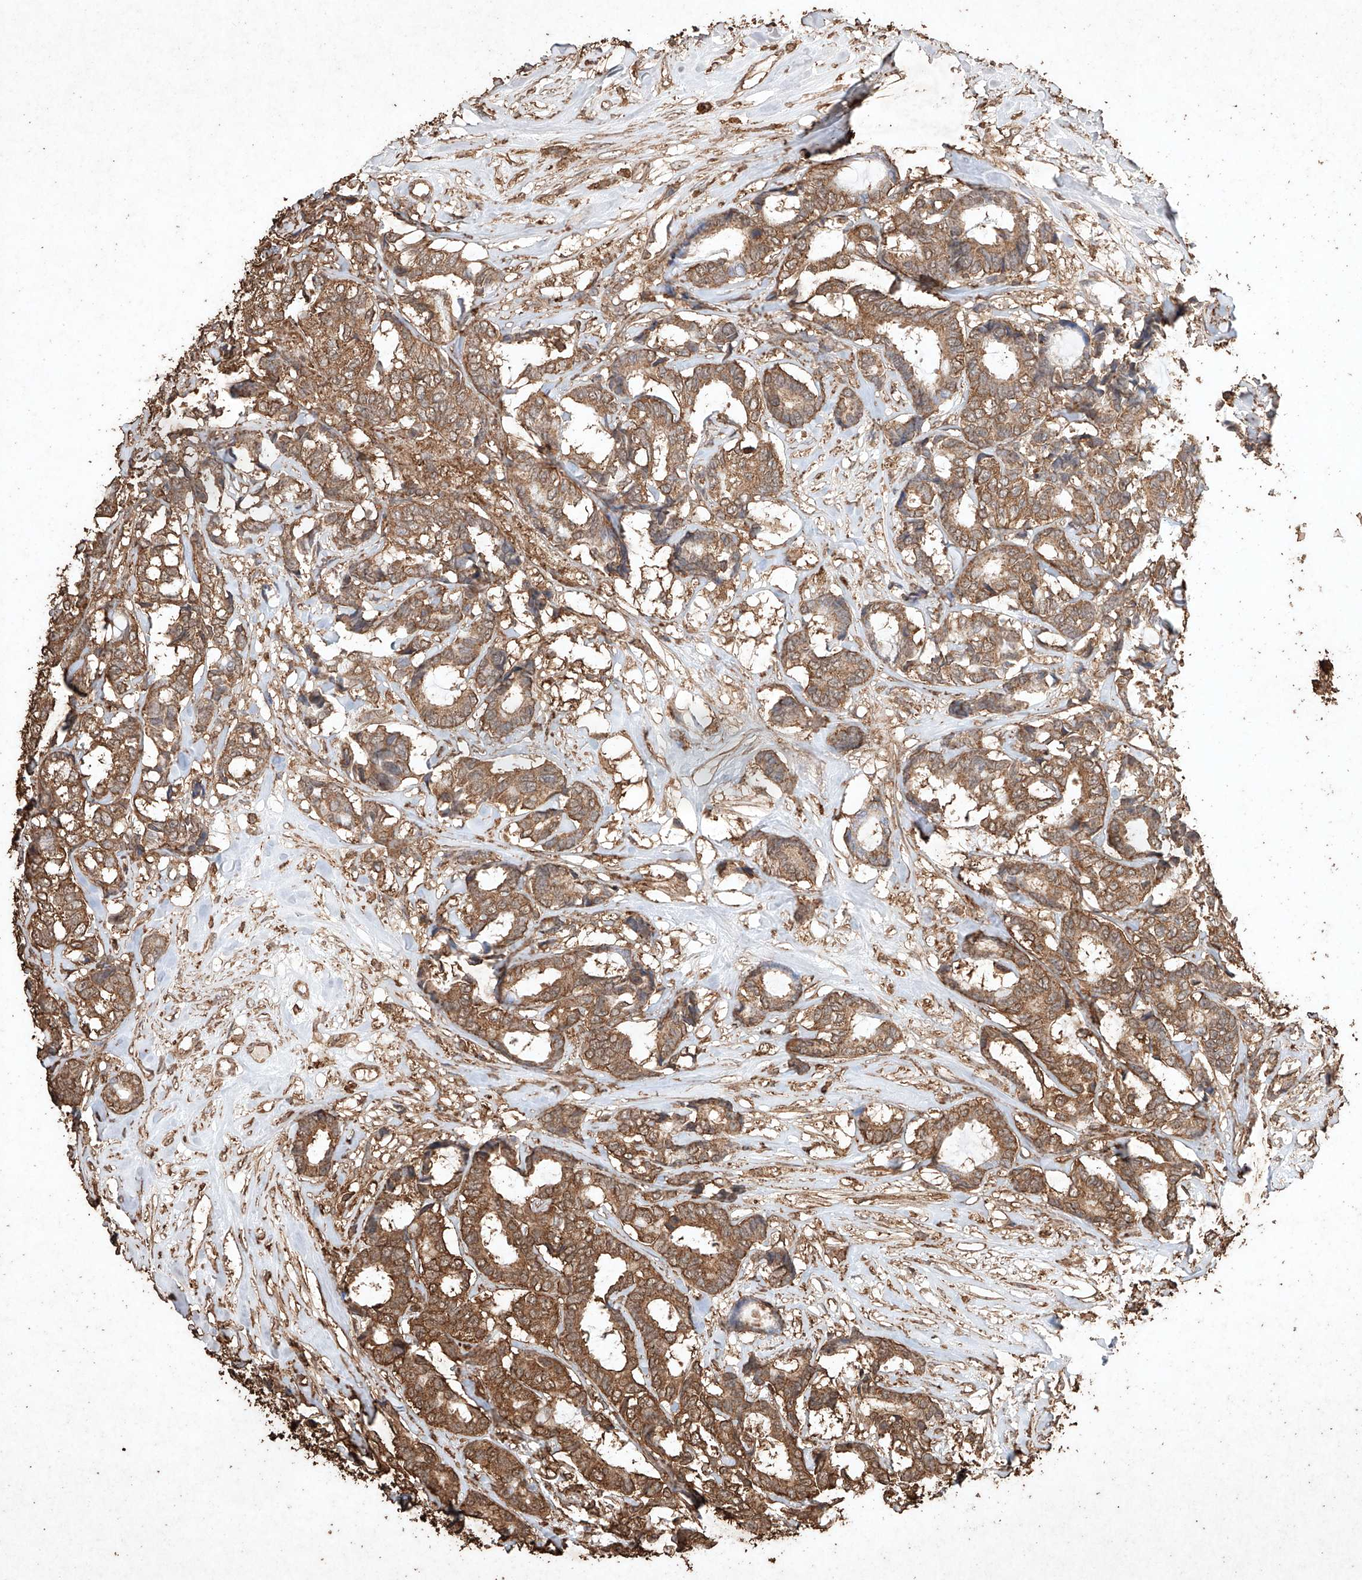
{"staining": {"intensity": "moderate", "quantity": ">75%", "location": "cytoplasmic/membranous"}, "tissue": "breast cancer", "cell_type": "Tumor cells", "image_type": "cancer", "snomed": [{"axis": "morphology", "description": "Duct carcinoma"}, {"axis": "topography", "description": "Breast"}], "caption": "There is medium levels of moderate cytoplasmic/membranous staining in tumor cells of breast infiltrating ductal carcinoma, as demonstrated by immunohistochemical staining (brown color).", "gene": "M6PR", "patient": {"sex": "female", "age": 87}}